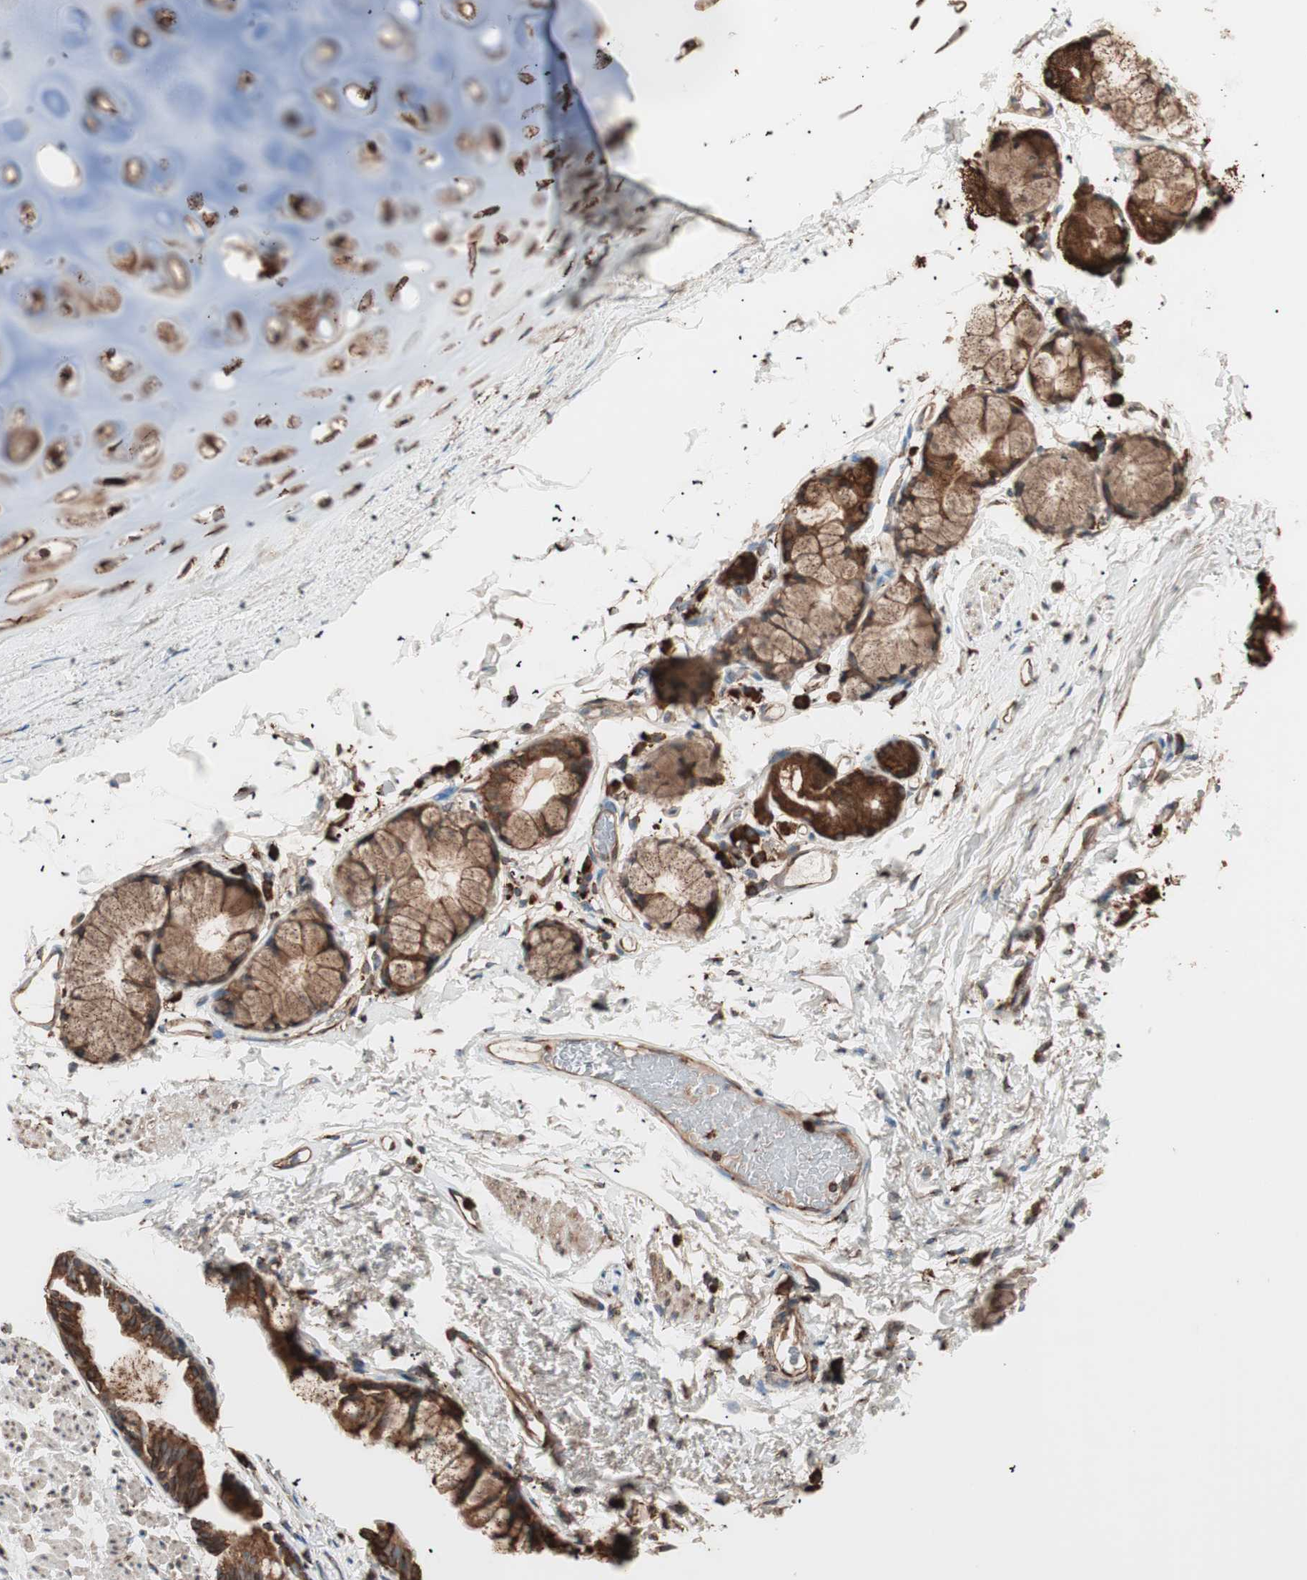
{"staining": {"intensity": "weak", "quantity": ">75%", "location": "cytoplasmic/membranous"}, "tissue": "adipose tissue", "cell_type": "Adipocytes", "image_type": "normal", "snomed": [{"axis": "morphology", "description": "Normal tissue, NOS"}, {"axis": "topography", "description": "Cartilage tissue"}, {"axis": "topography", "description": "Bronchus"}], "caption": "DAB (3,3'-diaminobenzidine) immunohistochemical staining of unremarkable adipose tissue reveals weak cytoplasmic/membranous protein positivity in about >75% of adipocytes.", "gene": "VEGFA", "patient": {"sex": "female", "age": 73}}